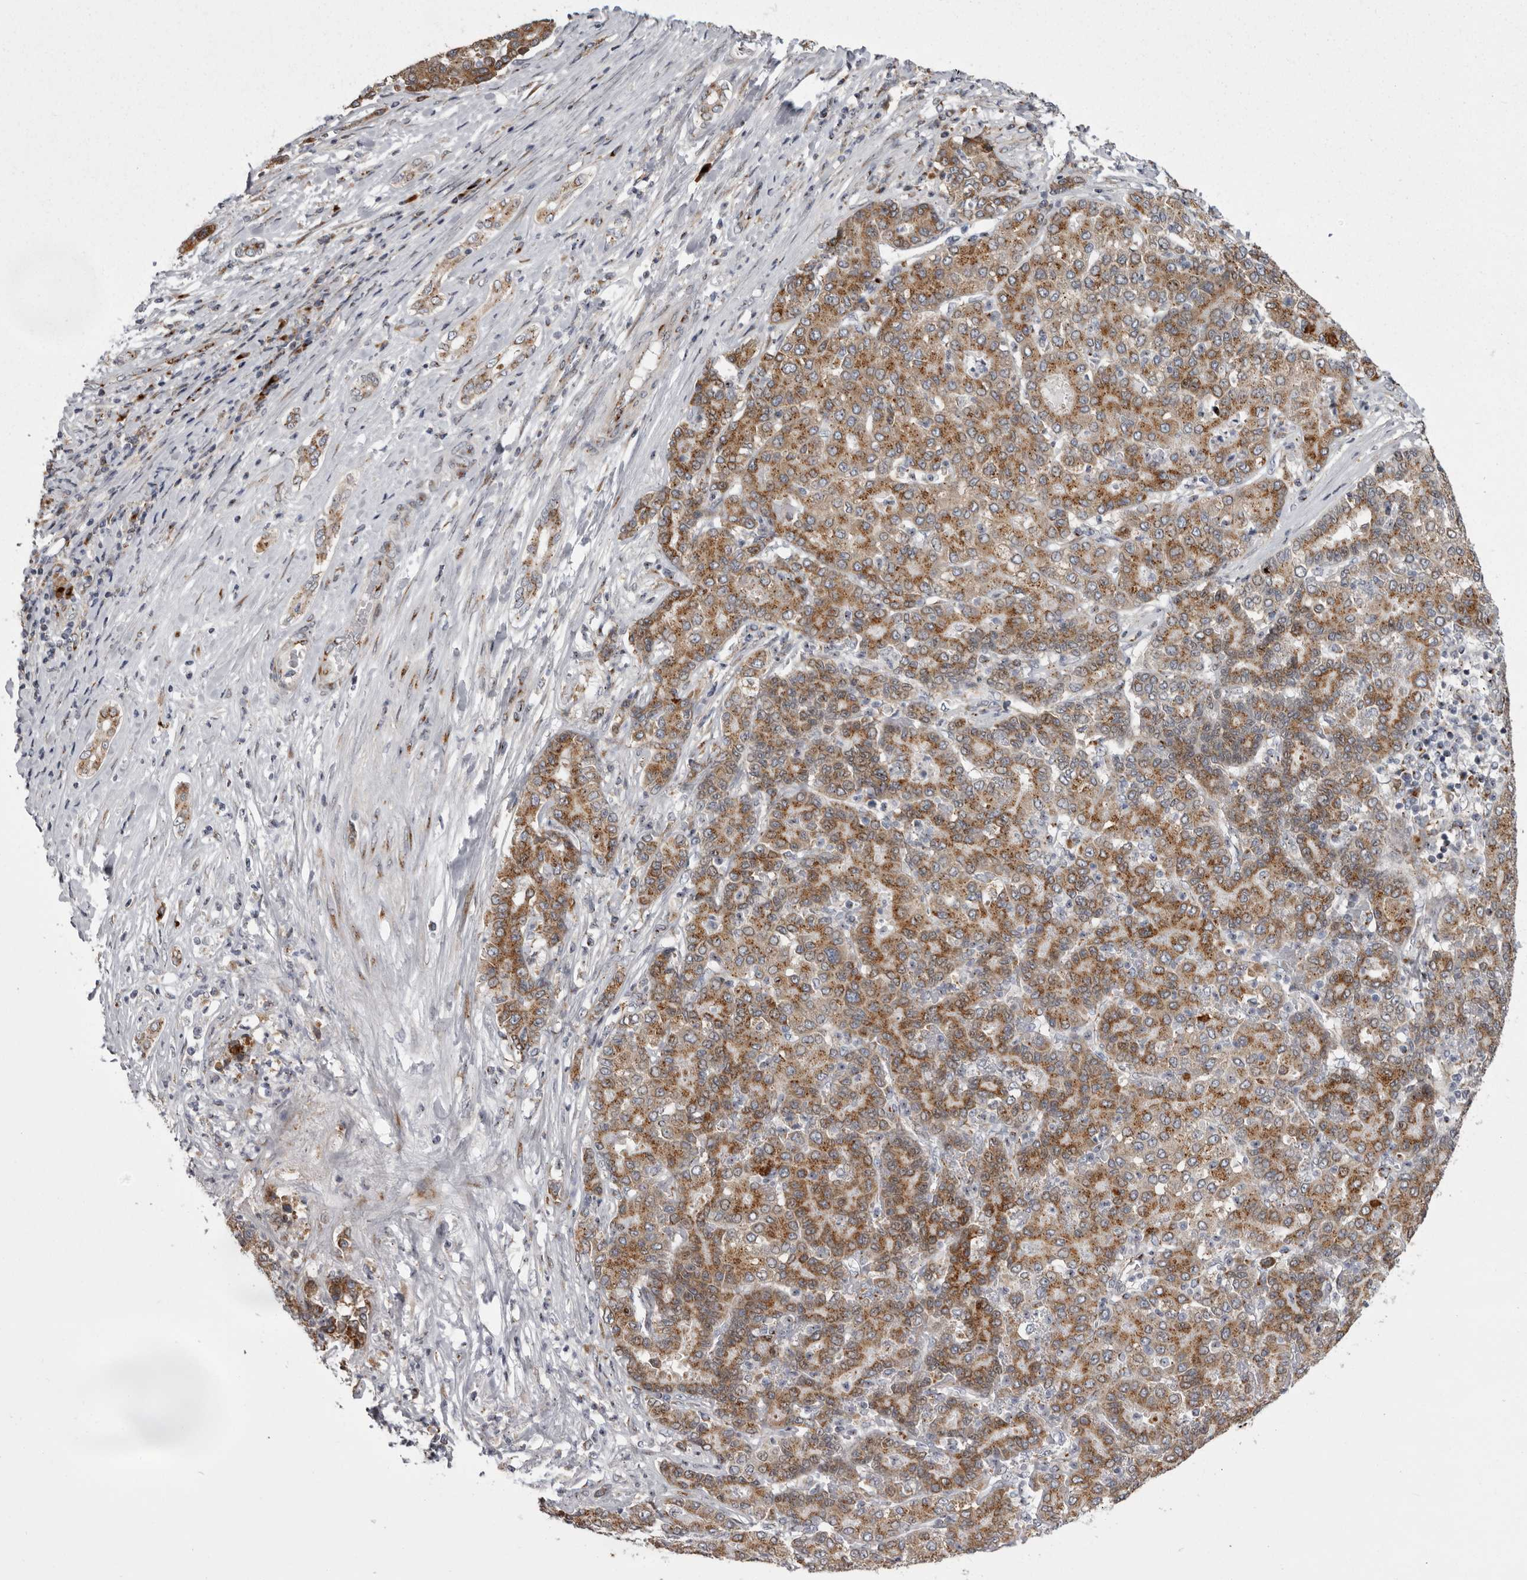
{"staining": {"intensity": "moderate", "quantity": ">75%", "location": "cytoplasmic/membranous"}, "tissue": "liver cancer", "cell_type": "Tumor cells", "image_type": "cancer", "snomed": [{"axis": "morphology", "description": "Carcinoma, Hepatocellular, NOS"}, {"axis": "topography", "description": "Liver"}], "caption": "Liver cancer (hepatocellular carcinoma) stained with DAB (3,3'-diaminobenzidine) immunohistochemistry exhibits medium levels of moderate cytoplasmic/membranous expression in about >75% of tumor cells.", "gene": "WDR47", "patient": {"sex": "male", "age": 65}}